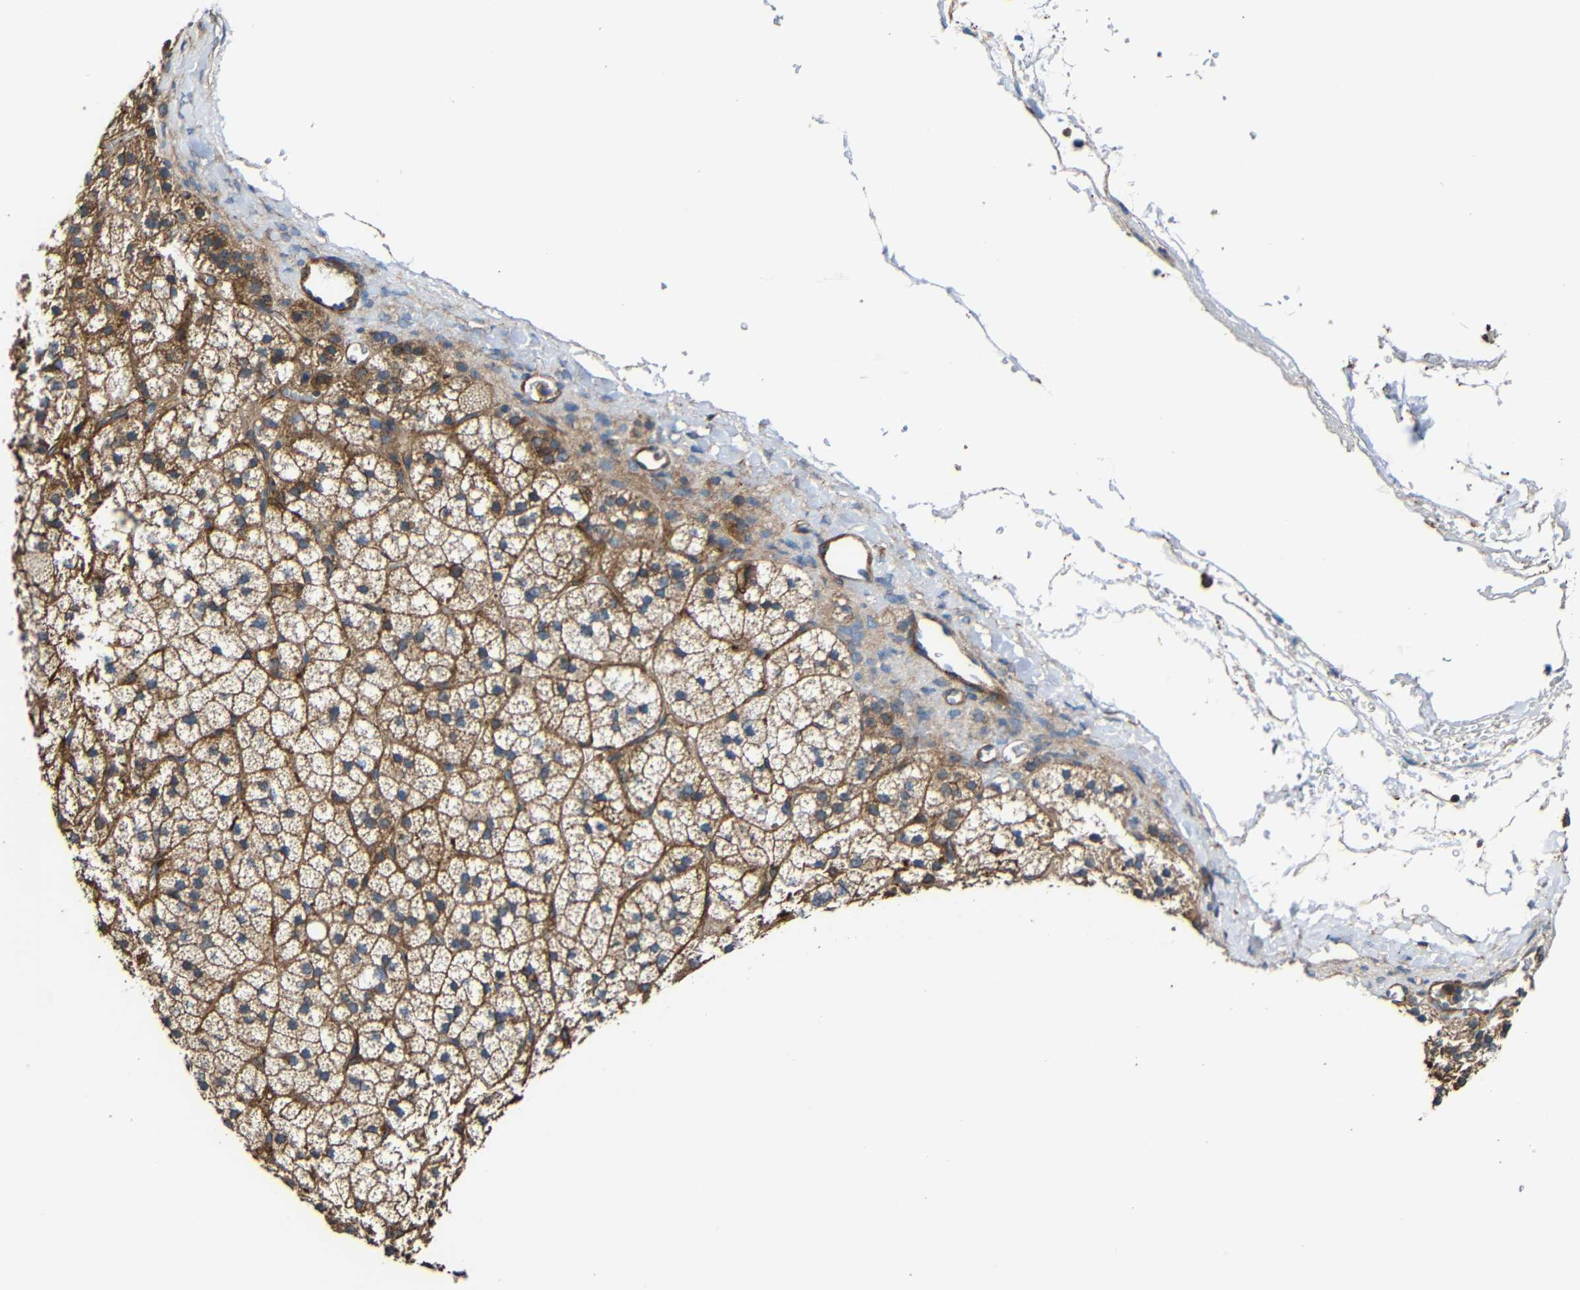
{"staining": {"intensity": "moderate", "quantity": ">75%", "location": "cytoplasmic/membranous"}, "tissue": "adrenal gland", "cell_type": "Glandular cells", "image_type": "normal", "snomed": [{"axis": "morphology", "description": "Normal tissue, NOS"}, {"axis": "topography", "description": "Adrenal gland"}], "caption": "DAB (3,3'-diaminobenzidine) immunohistochemical staining of unremarkable human adrenal gland shows moderate cytoplasmic/membranous protein positivity in about >75% of glandular cells. (DAB IHC with brightfield microscopy, high magnification).", "gene": "RHOT2", "patient": {"sex": "male", "age": 35}}